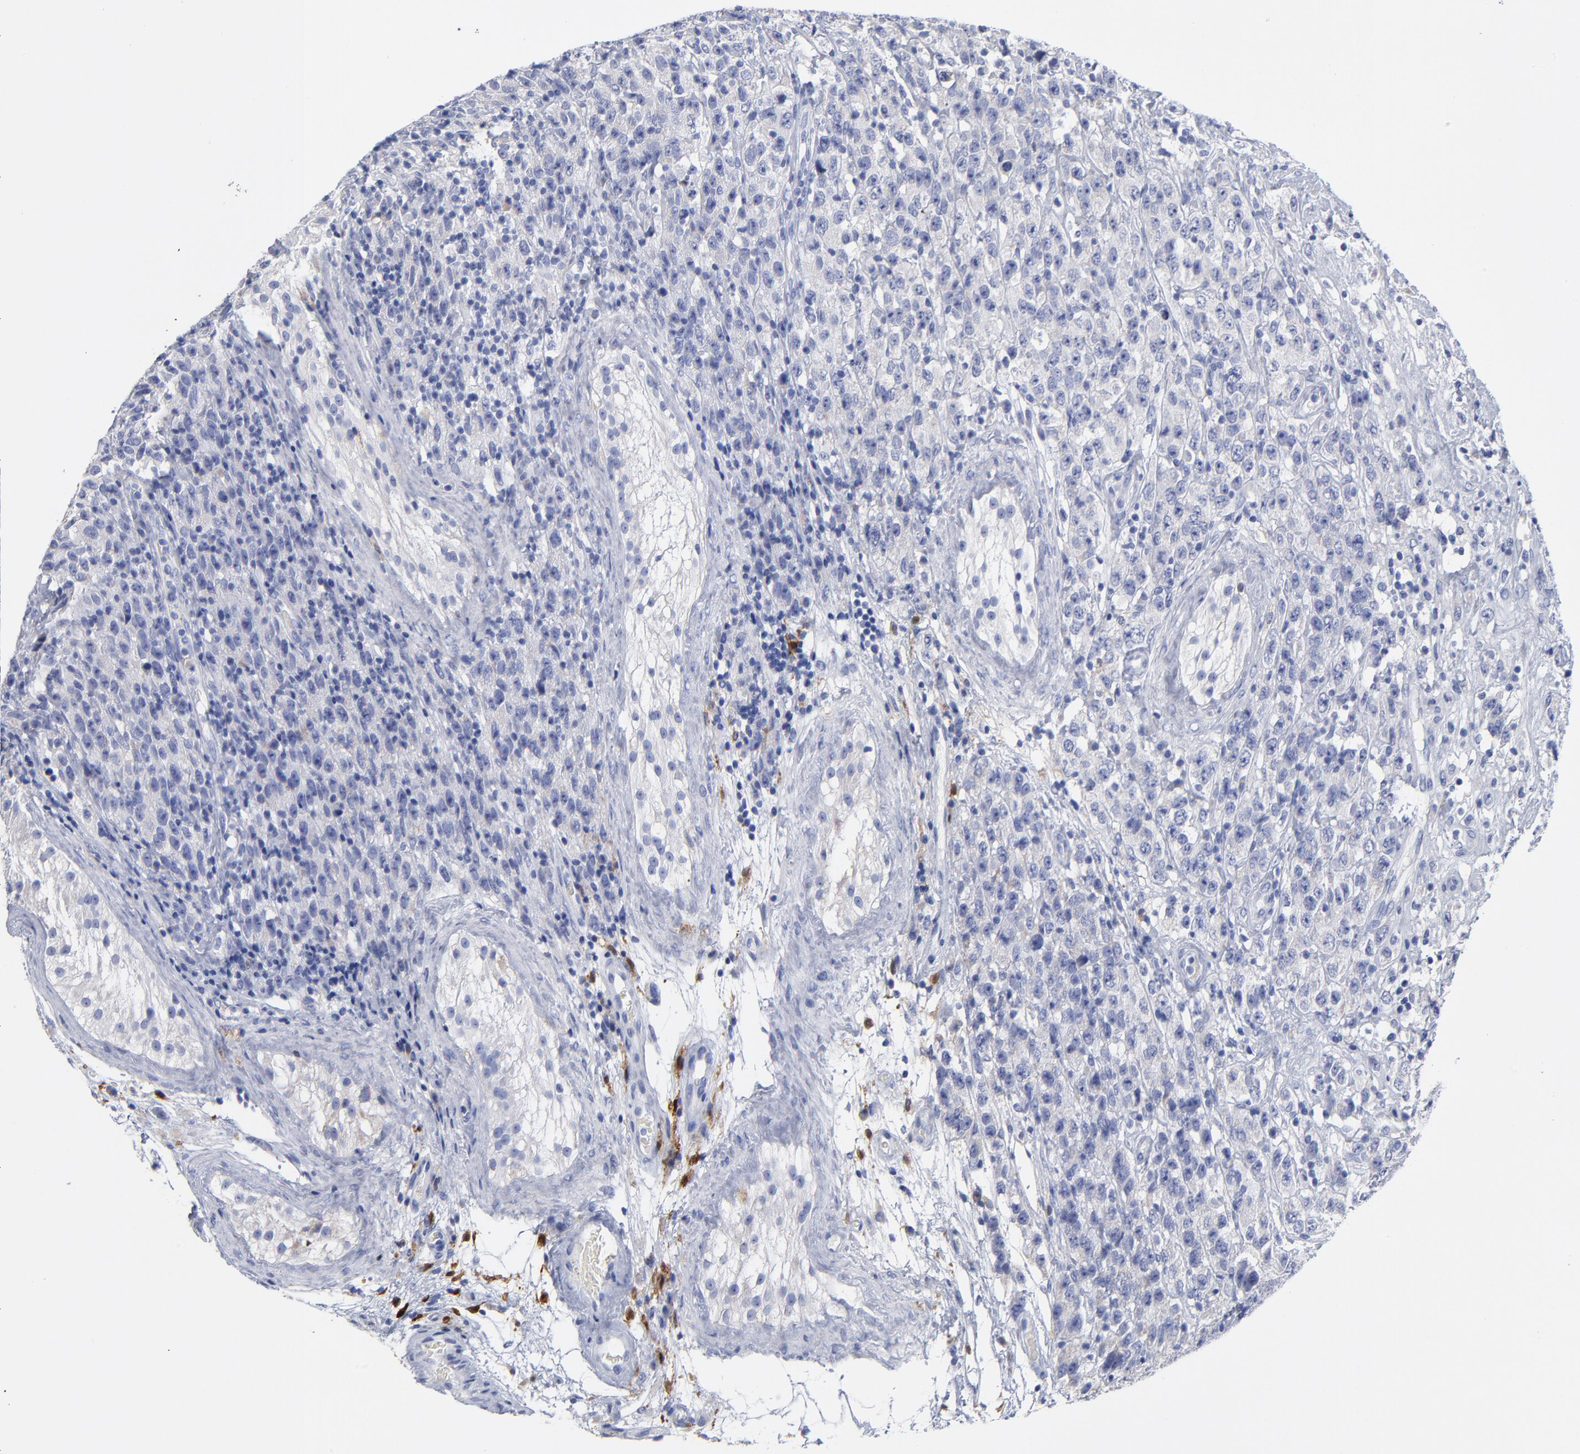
{"staining": {"intensity": "negative", "quantity": "none", "location": "none"}, "tissue": "testis cancer", "cell_type": "Tumor cells", "image_type": "cancer", "snomed": [{"axis": "morphology", "description": "Seminoma, NOS"}, {"axis": "topography", "description": "Testis"}], "caption": "Protein analysis of seminoma (testis) reveals no significant staining in tumor cells. (Stains: DAB IHC with hematoxylin counter stain, Microscopy: brightfield microscopy at high magnification).", "gene": "PTP4A1", "patient": {"sex": "male", "age": 52}}